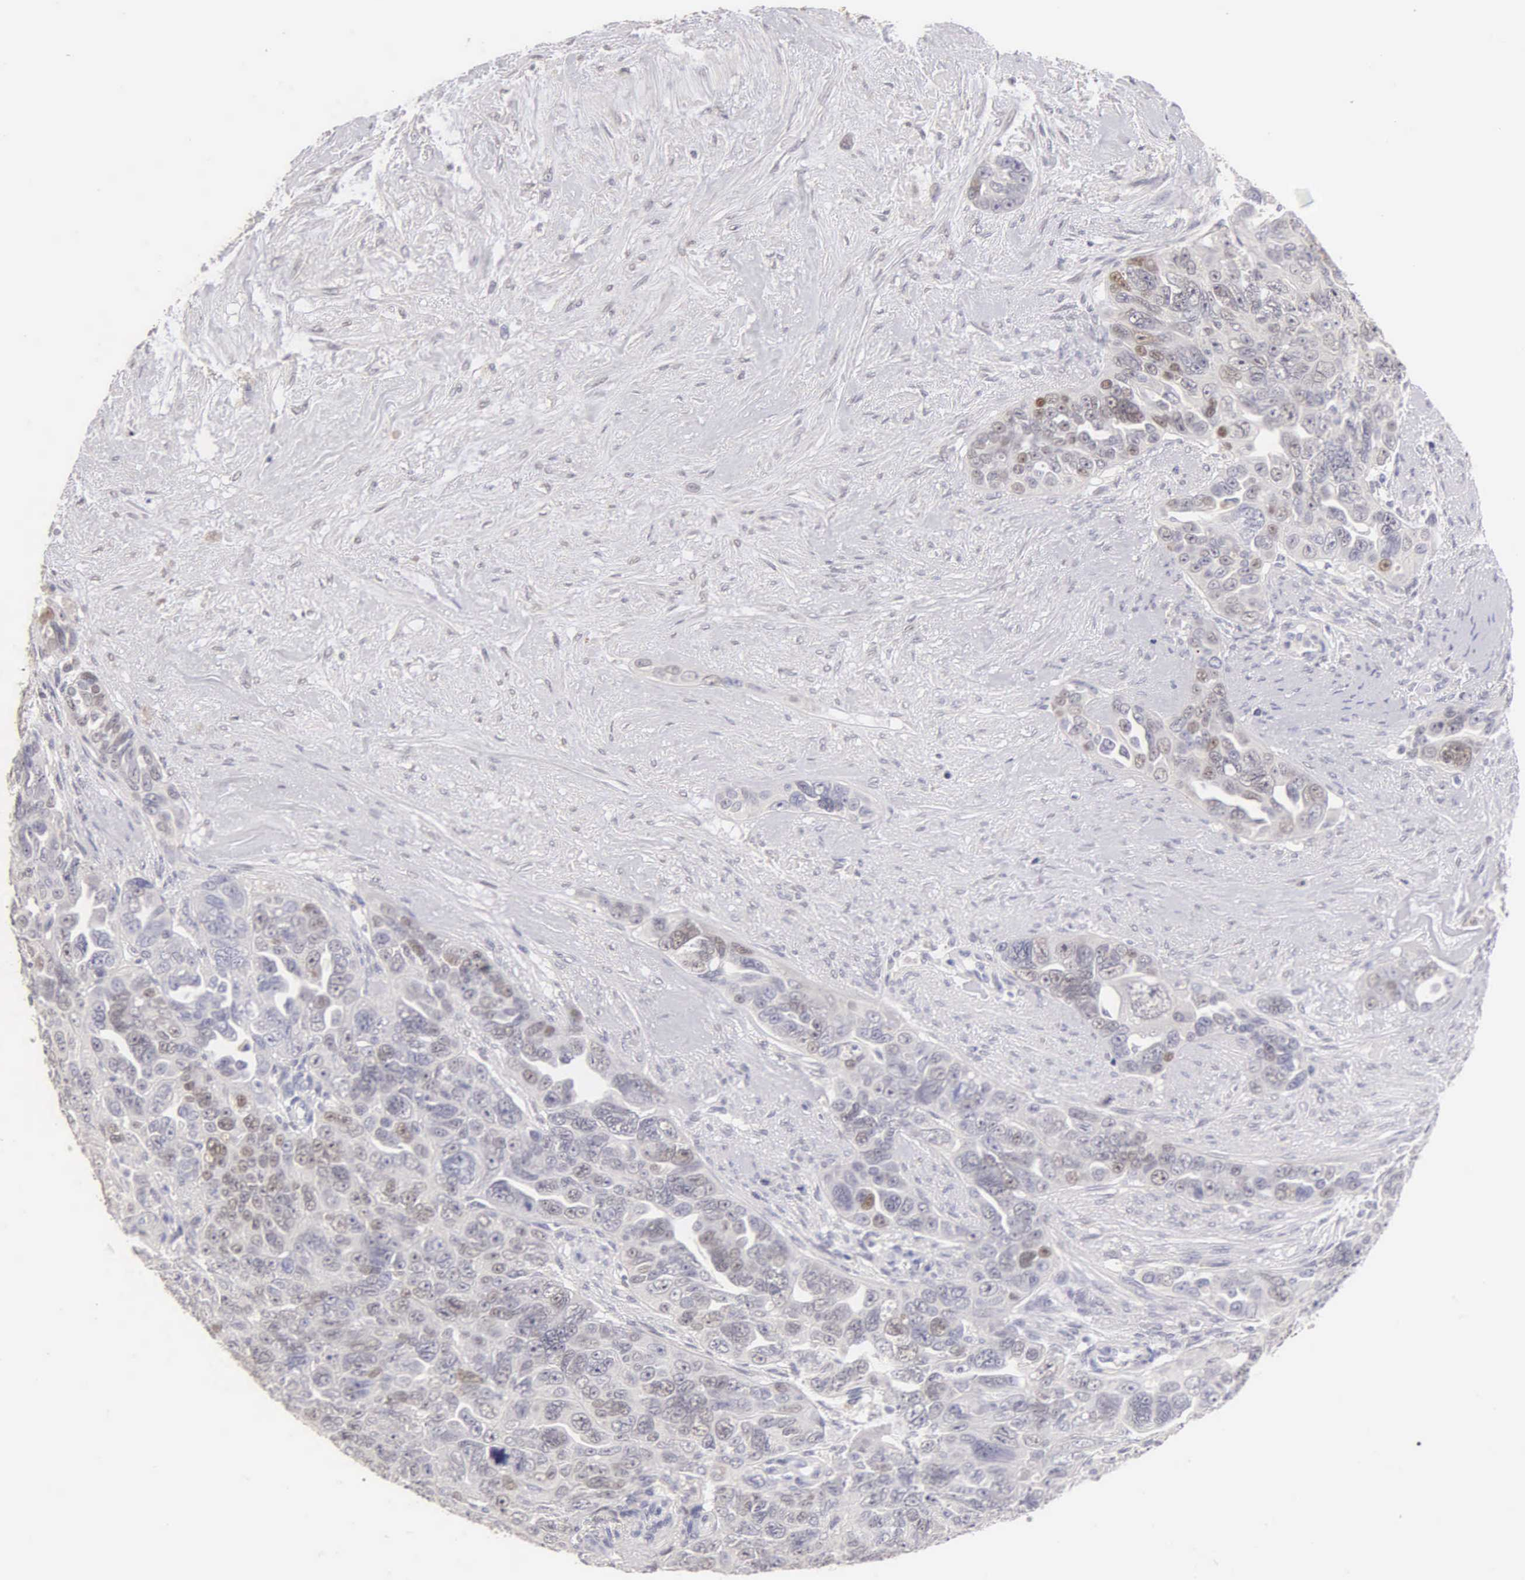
{"staining": {"intensity": "weak", "quantity": "<25%", "location": "nuclear"}, "tissue": "ovarian cancer", "cell_type": "Tumor cells", "image_type": "cancer", "snomed": [{"axis": "morphology", "description": "Cystadenocarcinoma, serous, NOS"}, {"axis": "topography", "description": "Ovary"}], "caption": "Tumor cells show no significant protein staining in ovarian cancer.", "gene": "ESR1", "patient": {"sex": "female", "age": 63}}